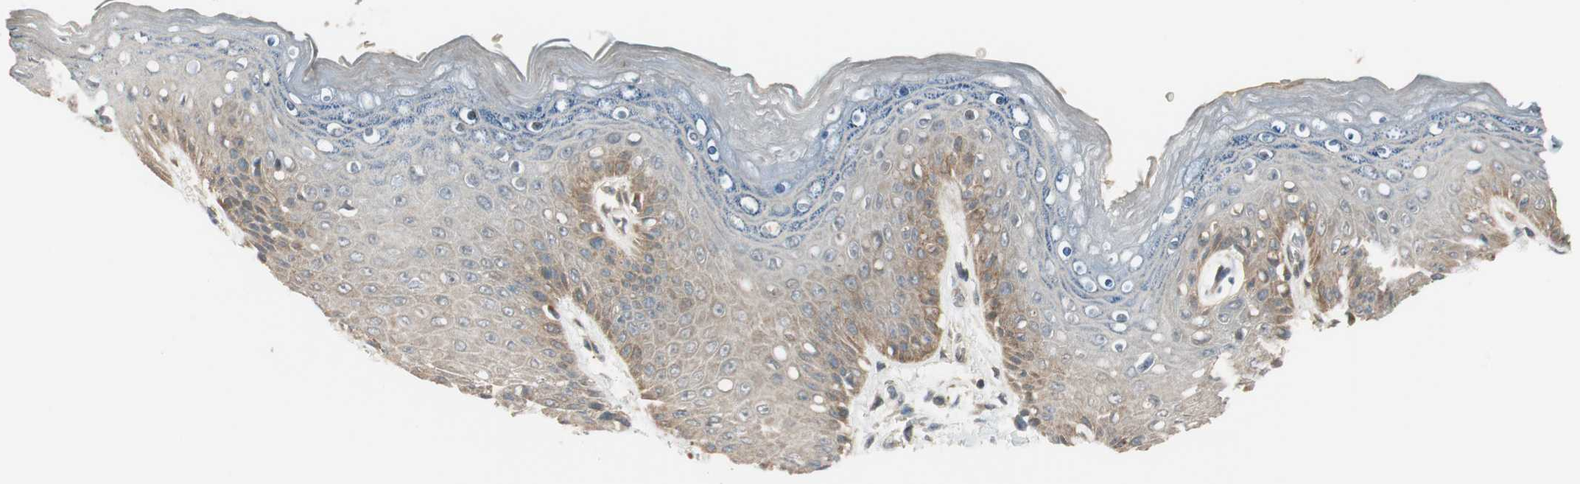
{"staining": {"intensity": "weak", "quantity": "25%-75%", "location": "cytoplasmic/membranous"}, "tissue": "skin", "cell_type": "Epidermal cells", "image_type": "normal", "snomed": [{"axis": "morphology", "description": "Normal tissue, NOS"}, {"axis": "topography", "description": "Anal"}], "caption": "Weak cytoplasmic/membranous staining for a protein is seen in approximately 25%-75% of epidermal cells of normal skin using immunohistochemistry (IHC).", "gene": "CGRRF1", "patient": {"sex": "female", "age": 46}}